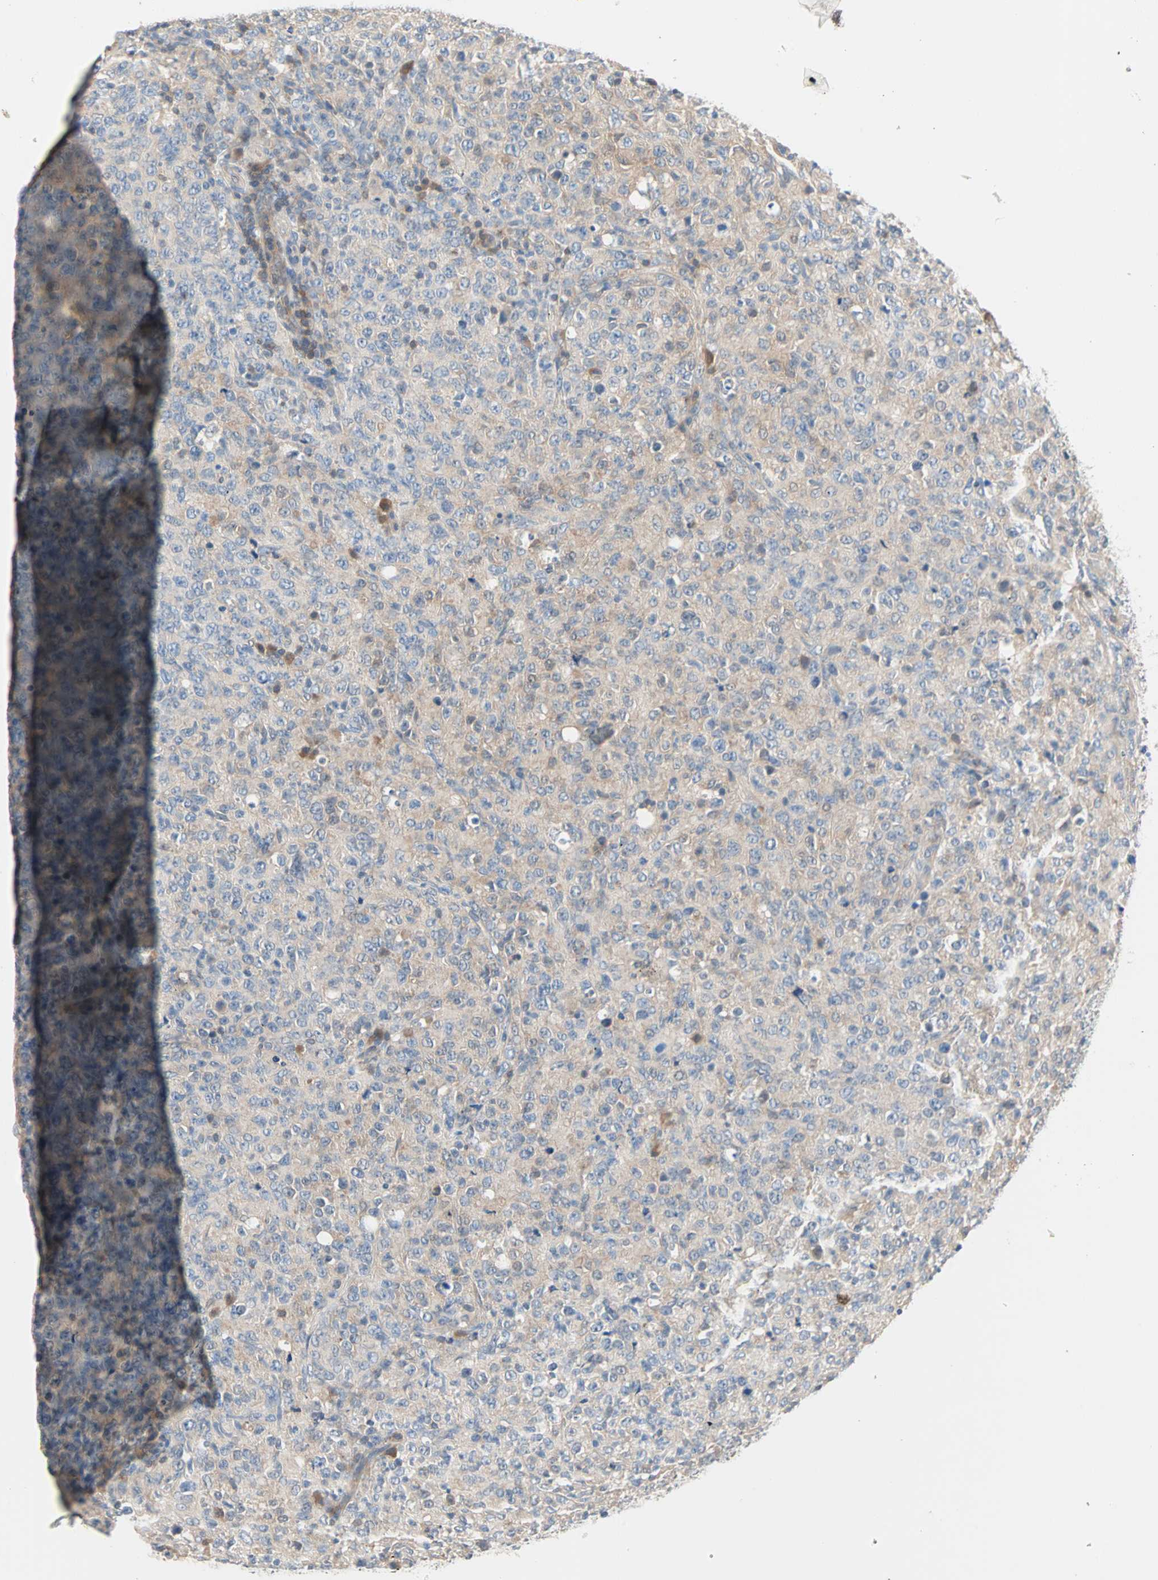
{"staining": {"intensity": "weak", "quantity": ">75%", "location": "cytoplasmic/membranous"}, "tissue": "lymphoma", "cell_type": "Tumor cells", "image_type": "cancer", "snomed": [{"axis": "morphology", "description": "Malignant lymphoma, non-Hodgkin's type, High grade"}, {"axis": "topography", "description": "Tonsil"}], "caption": "Tumor cells show weak cytoplasmic/membranous expression in approximately >75% of cells in lymphoma.", "gene": "MPI", "patient": {"sex": "female", "age": 36}}